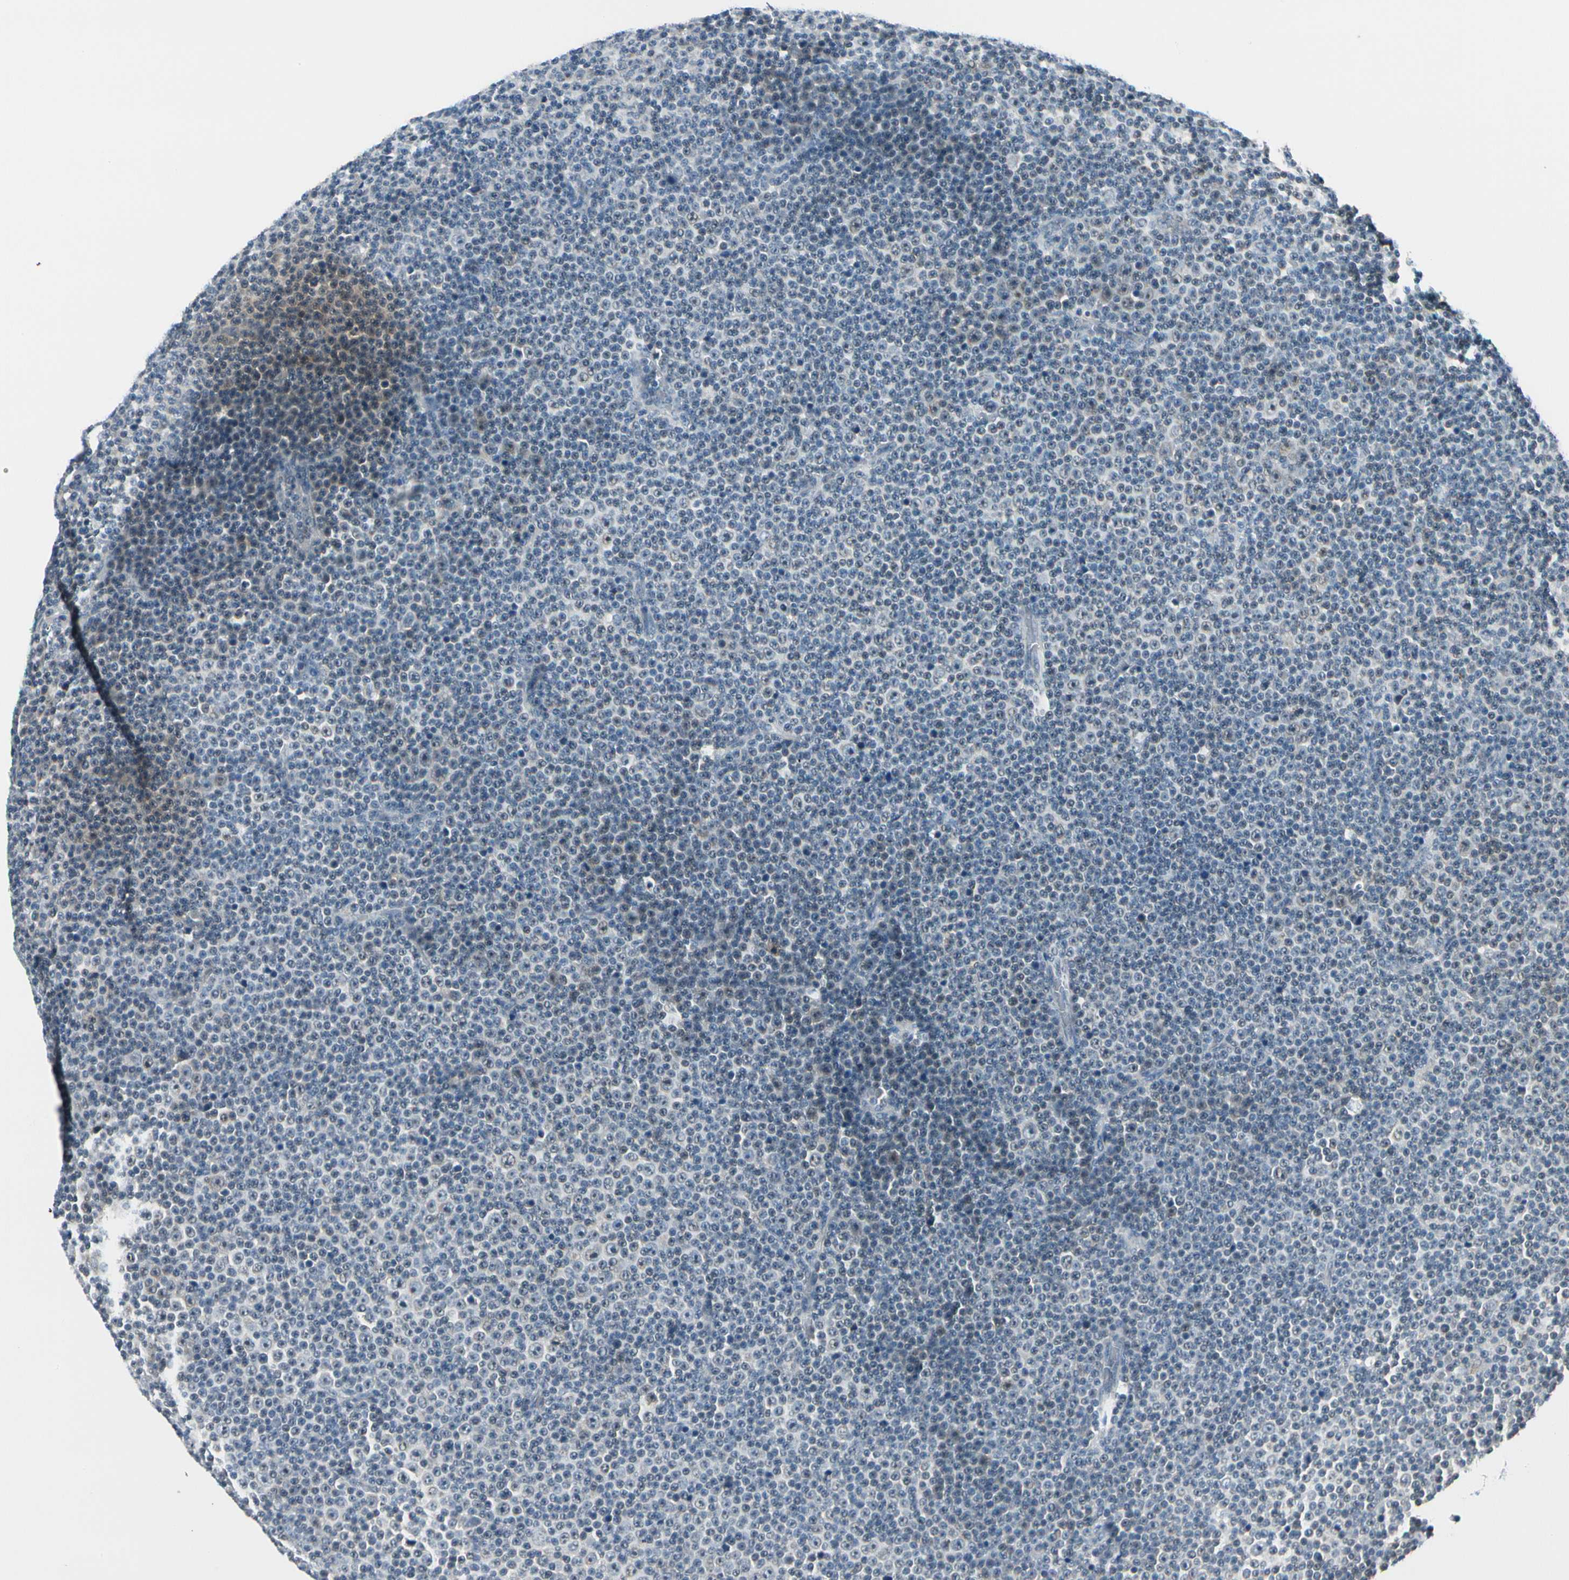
{"staining": {"intensity": "moderate", "quantity": "<25%", "location": "nuclear"}, "tissue": "lymphoma", "cell_type": "Tumor cells", "image_type": "cancer", "snomed": [{"axis": "morphology", "description": "Malignant lymphoma, non-Hodgkin's type, Low grade"}, {"axis": "topography", "description": "Lymph node"}], "caption": "About <25% of tumor cells in human low-grade malignant lymphoma, non-Hodgkin's type reveal moderate nuclear protein staining as visualized by brown immunohistochemical staining.", "gene": "ZSCAN1", "patient": {"sex": "female", "age": 67}}